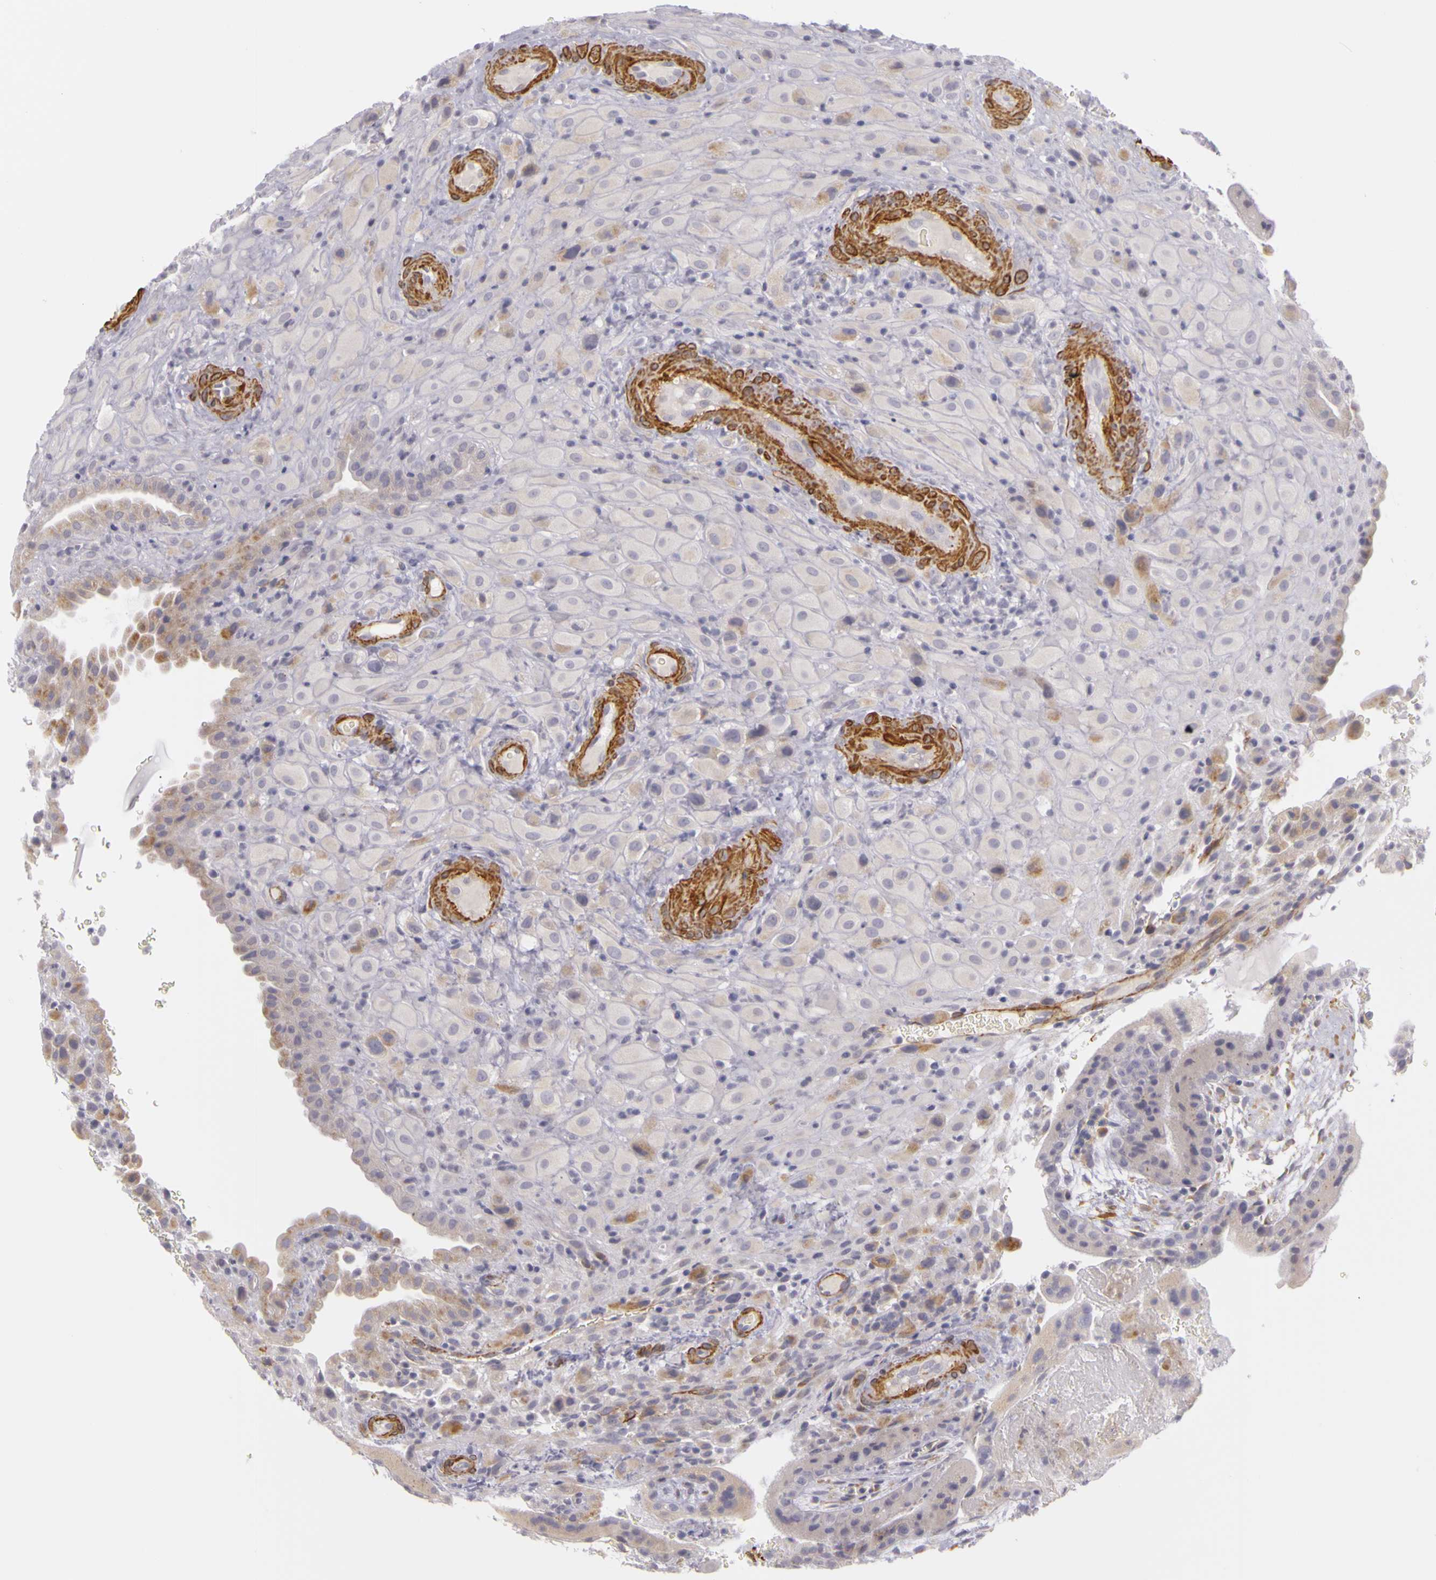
{"staining": {"intensity": "weak", "quantity": "25%-75%", "location": "cytoplasmic/membranous"}, "tissue": "placenta", "cell_type": "Decidual cells", "image_type": "normal", "snomed": [{"axis": "morphology", "description": "Normal tissue, NOS"}, {"axis": "topography", "description": "Placenta"}], "caption": "The image shows a brown stain indicating the presence of a protein in the cytoplasmic/membranous of decidual cells in placenta. The staining was performed using DAB (3,3'-diaminobenzidine) to visualize the protein expression in brown, while the nuclei were stained in blue with hematoxylin (Magnification: 20x).", "gene": "CNTN2", "patient": {"sex": "female", "age": 19}}